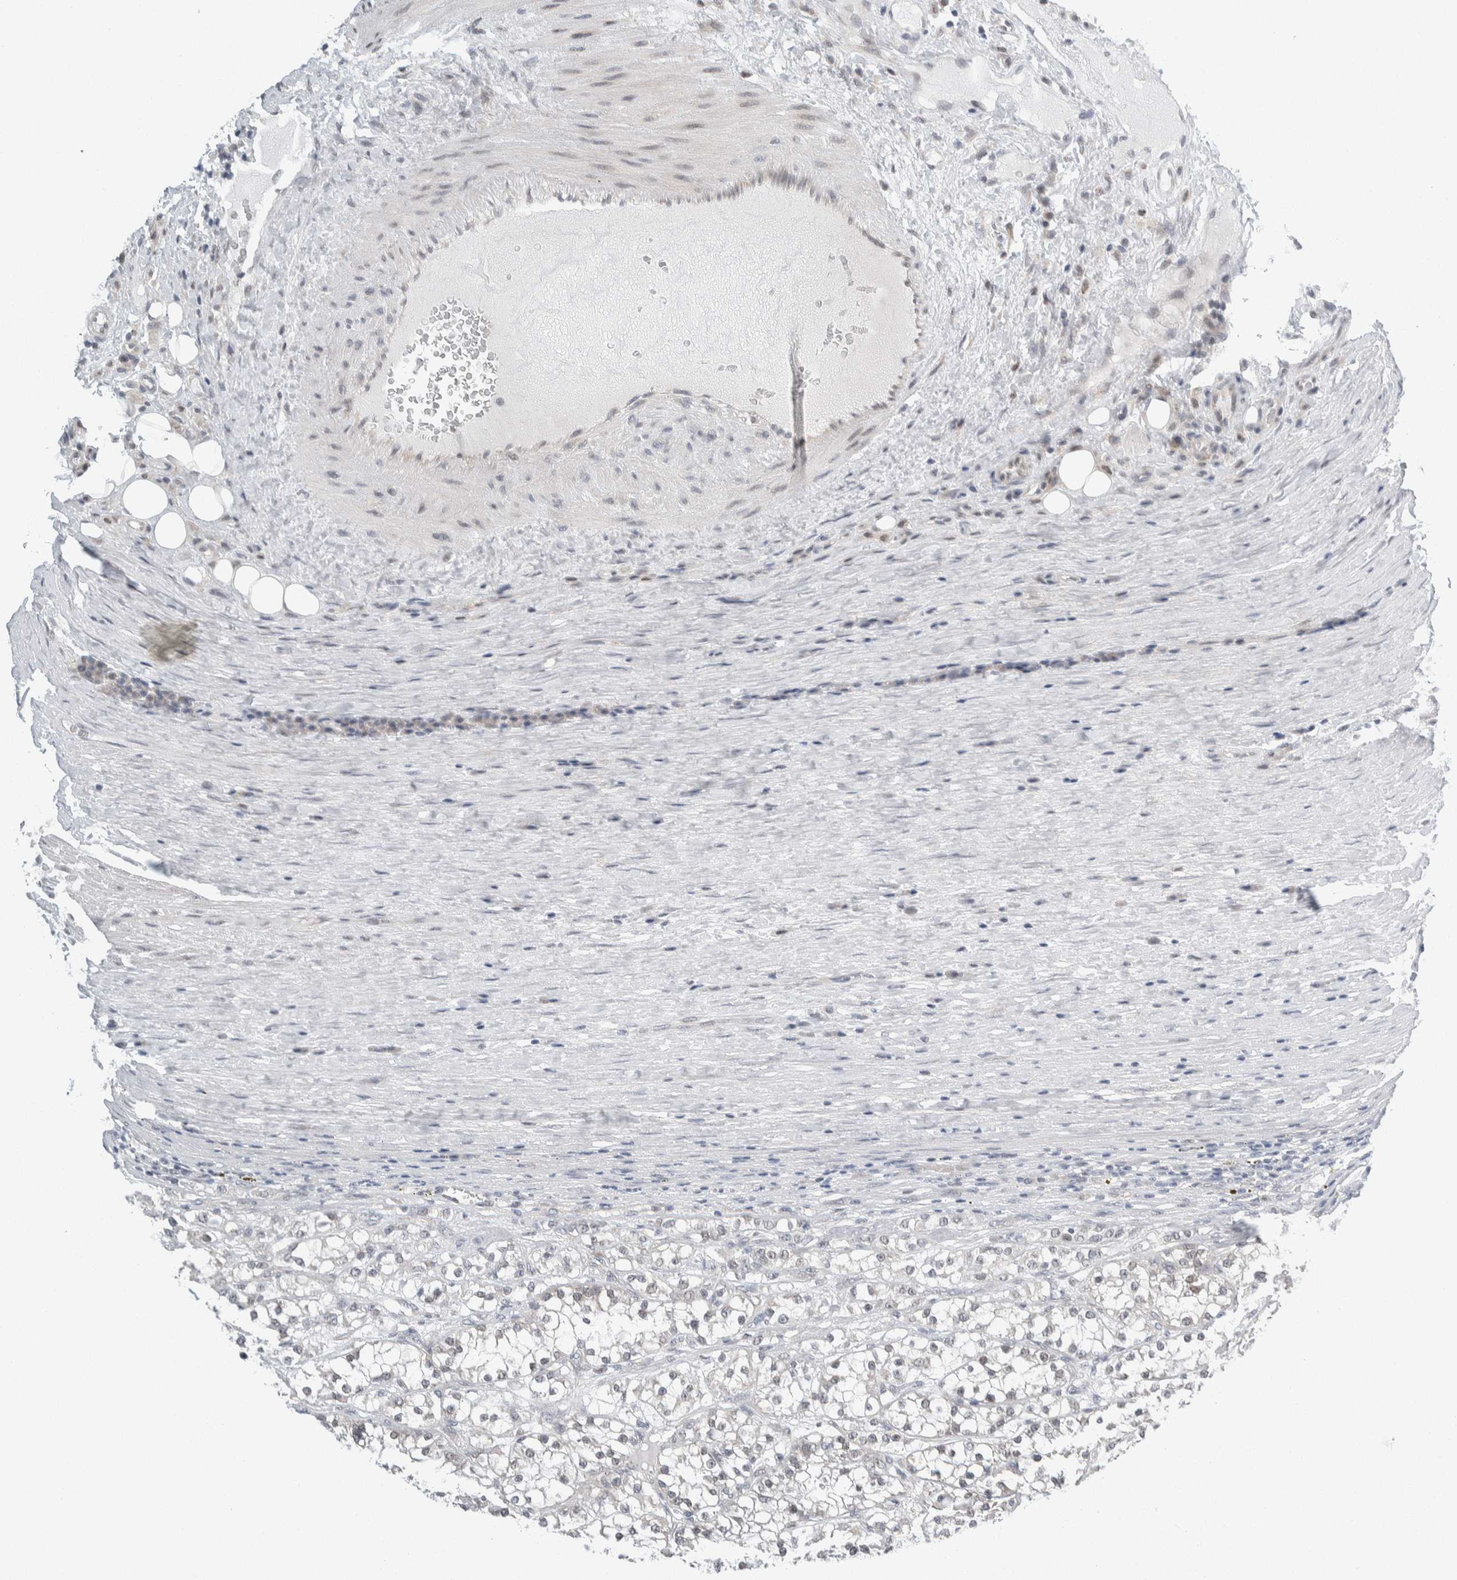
{"staining": {"intensity": "negative", "quantity": "none", "location": "none"}, "tissue": "renal cancer", "cell_type": "Tumor cells", "image_type": "cancer", "snomed": [{"axis": "morphology", "description": "Adenocarcinoma, NOS"}, {"axis": "topography", "description": "Kidney"}], "caption": "High power microscopy photomicrograph of an IHC micrograph of renal cancer, revealing no significant expression in tumor cells. (DAB (3,3'-diaminobenzidine) IHC visualized using brightfield microscopy, high magnification).", "gene": "NEUROD1", "patient": {"sex": "female", "age": 52}}